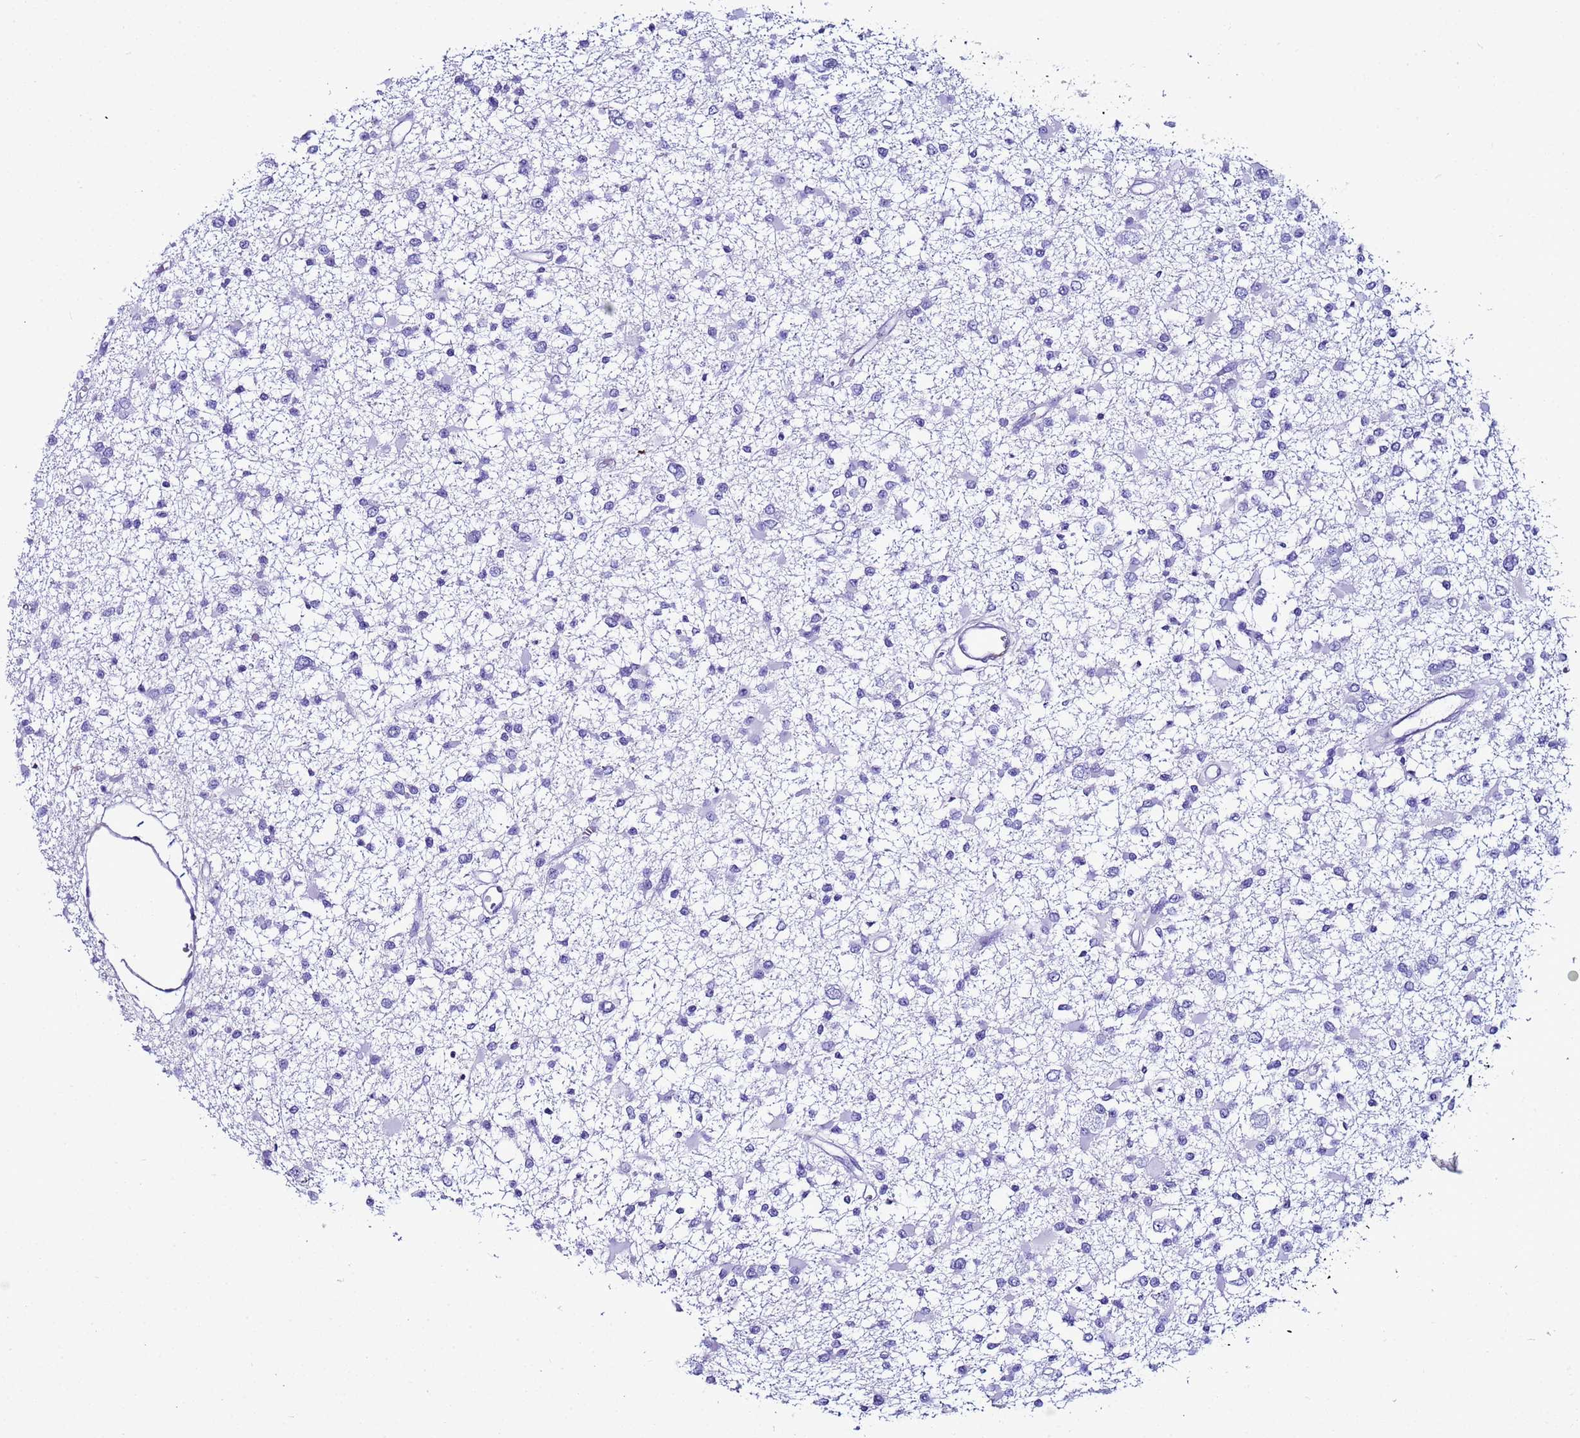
{"staining": {"intensity": "negative", "quantity": "none", "location": "none"}, "tissue": "glioma", "cell_type": "Tumor cells", "image_type": "cancer", "snomed": [{"axis": "morphology", "description": "Glioma, malignant, Low grade"}, {"axis": "topography", "description": "Brain"}], "caption": "DAB immunohistochemical staining of human glioma shows no significant expression in tumor cells. (Stains: DAB IHC with hematoxylin counter stain, Microscopy: brightfield microscopy at high magnification).", "gene": "LCMT1", "patient": {"sex": "female", "age": 22}}